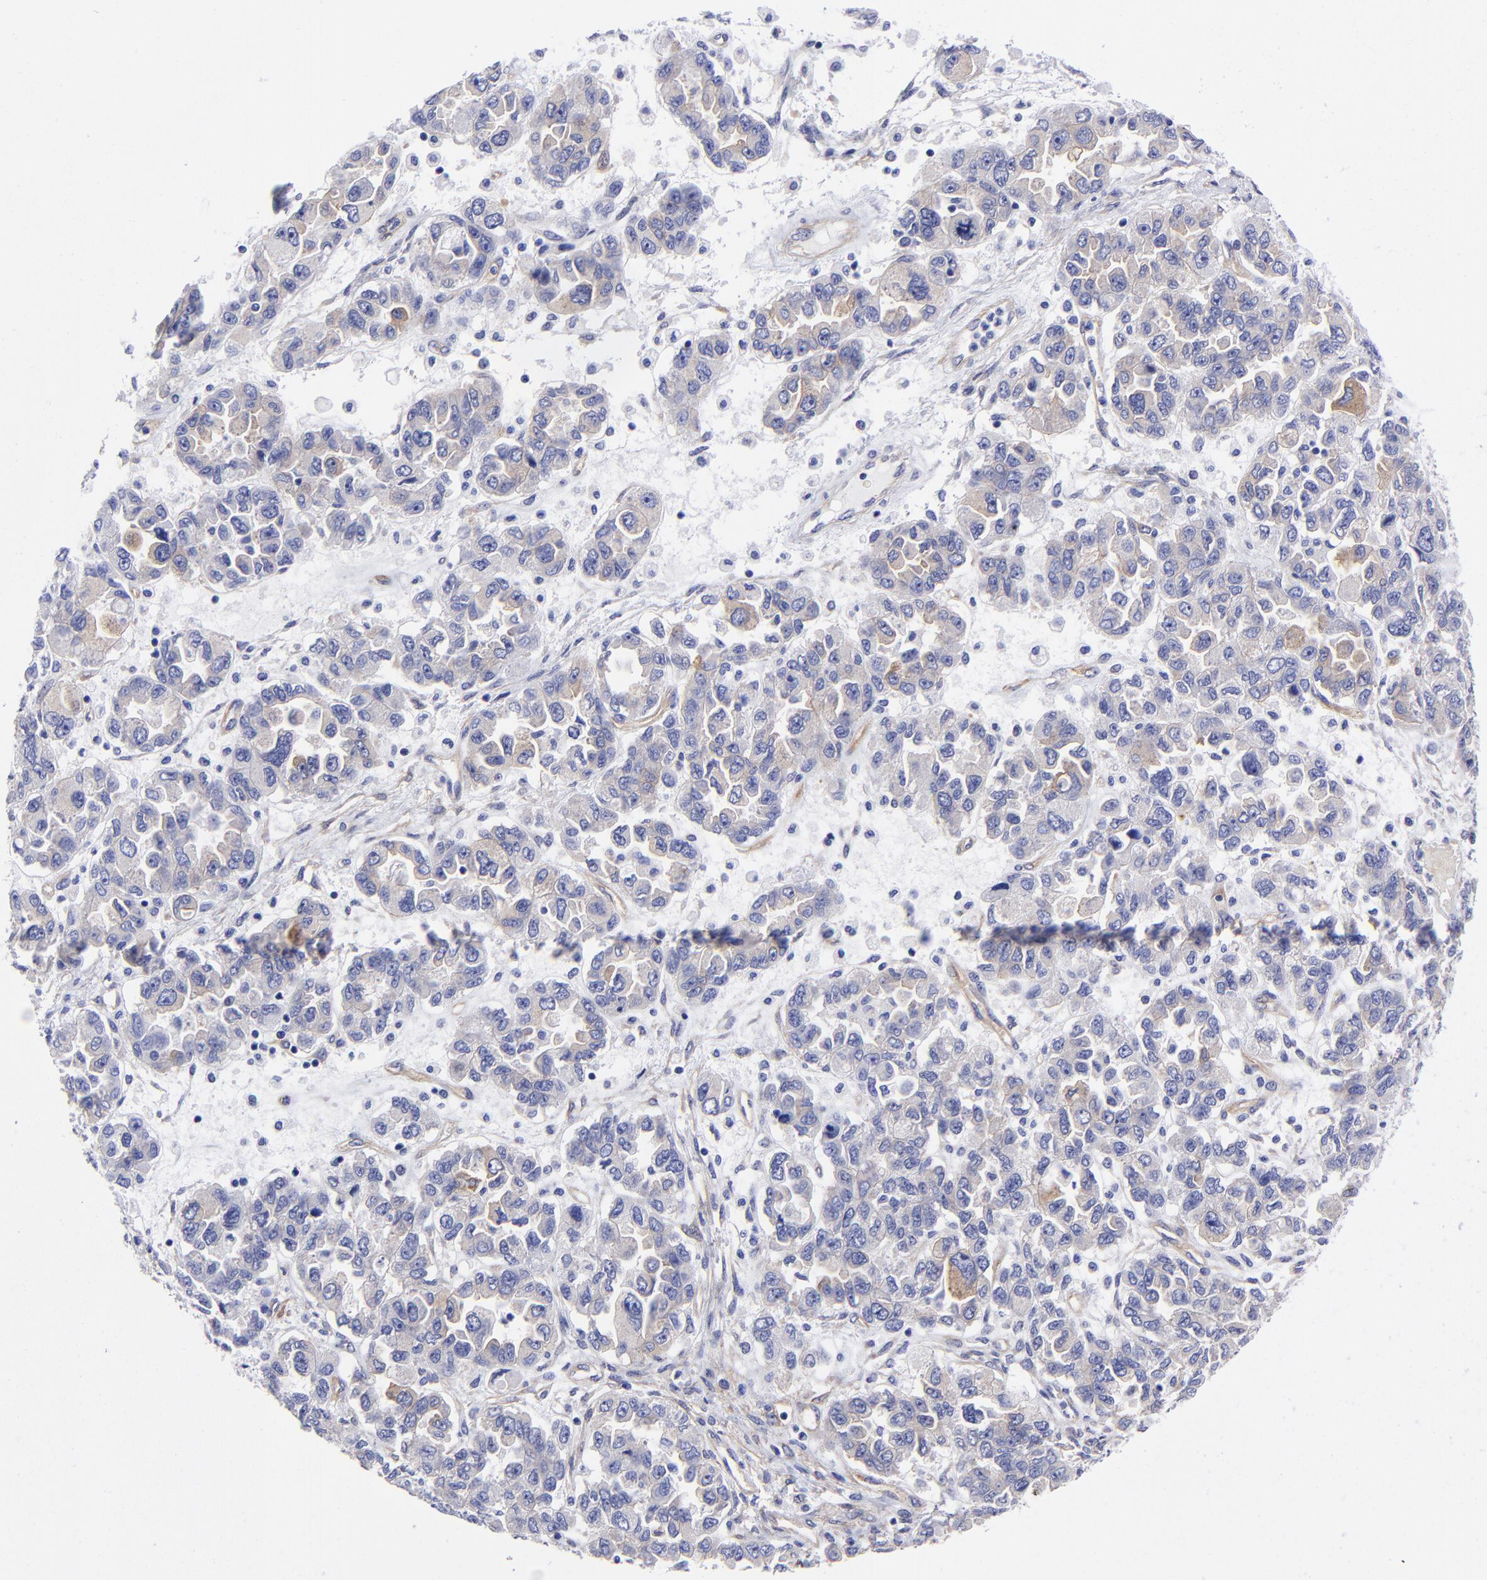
{"staining": {"intensity": "weak", "quantity": "<25%", "location": "cytoplasmic/membranous"}, "tissue": "ovarian cancer", "cell_type": "Tumor cells", "image_type": "cancer", "snomed": [{"axis": "morphology", "description": "Cystadenocarcinoma, serous, NOS"}, {"axis": "topography", "description": "Ovary"}], "caption": "An immunohistochemistry image of serous cystadenocarcinoma (ovarian) is shown. There is no staining in tumor cells of serous cystadenocarcinoma (ovarian).", "gene": "PPFIBP1", "patient": {"sex": "female", "age": 84}}